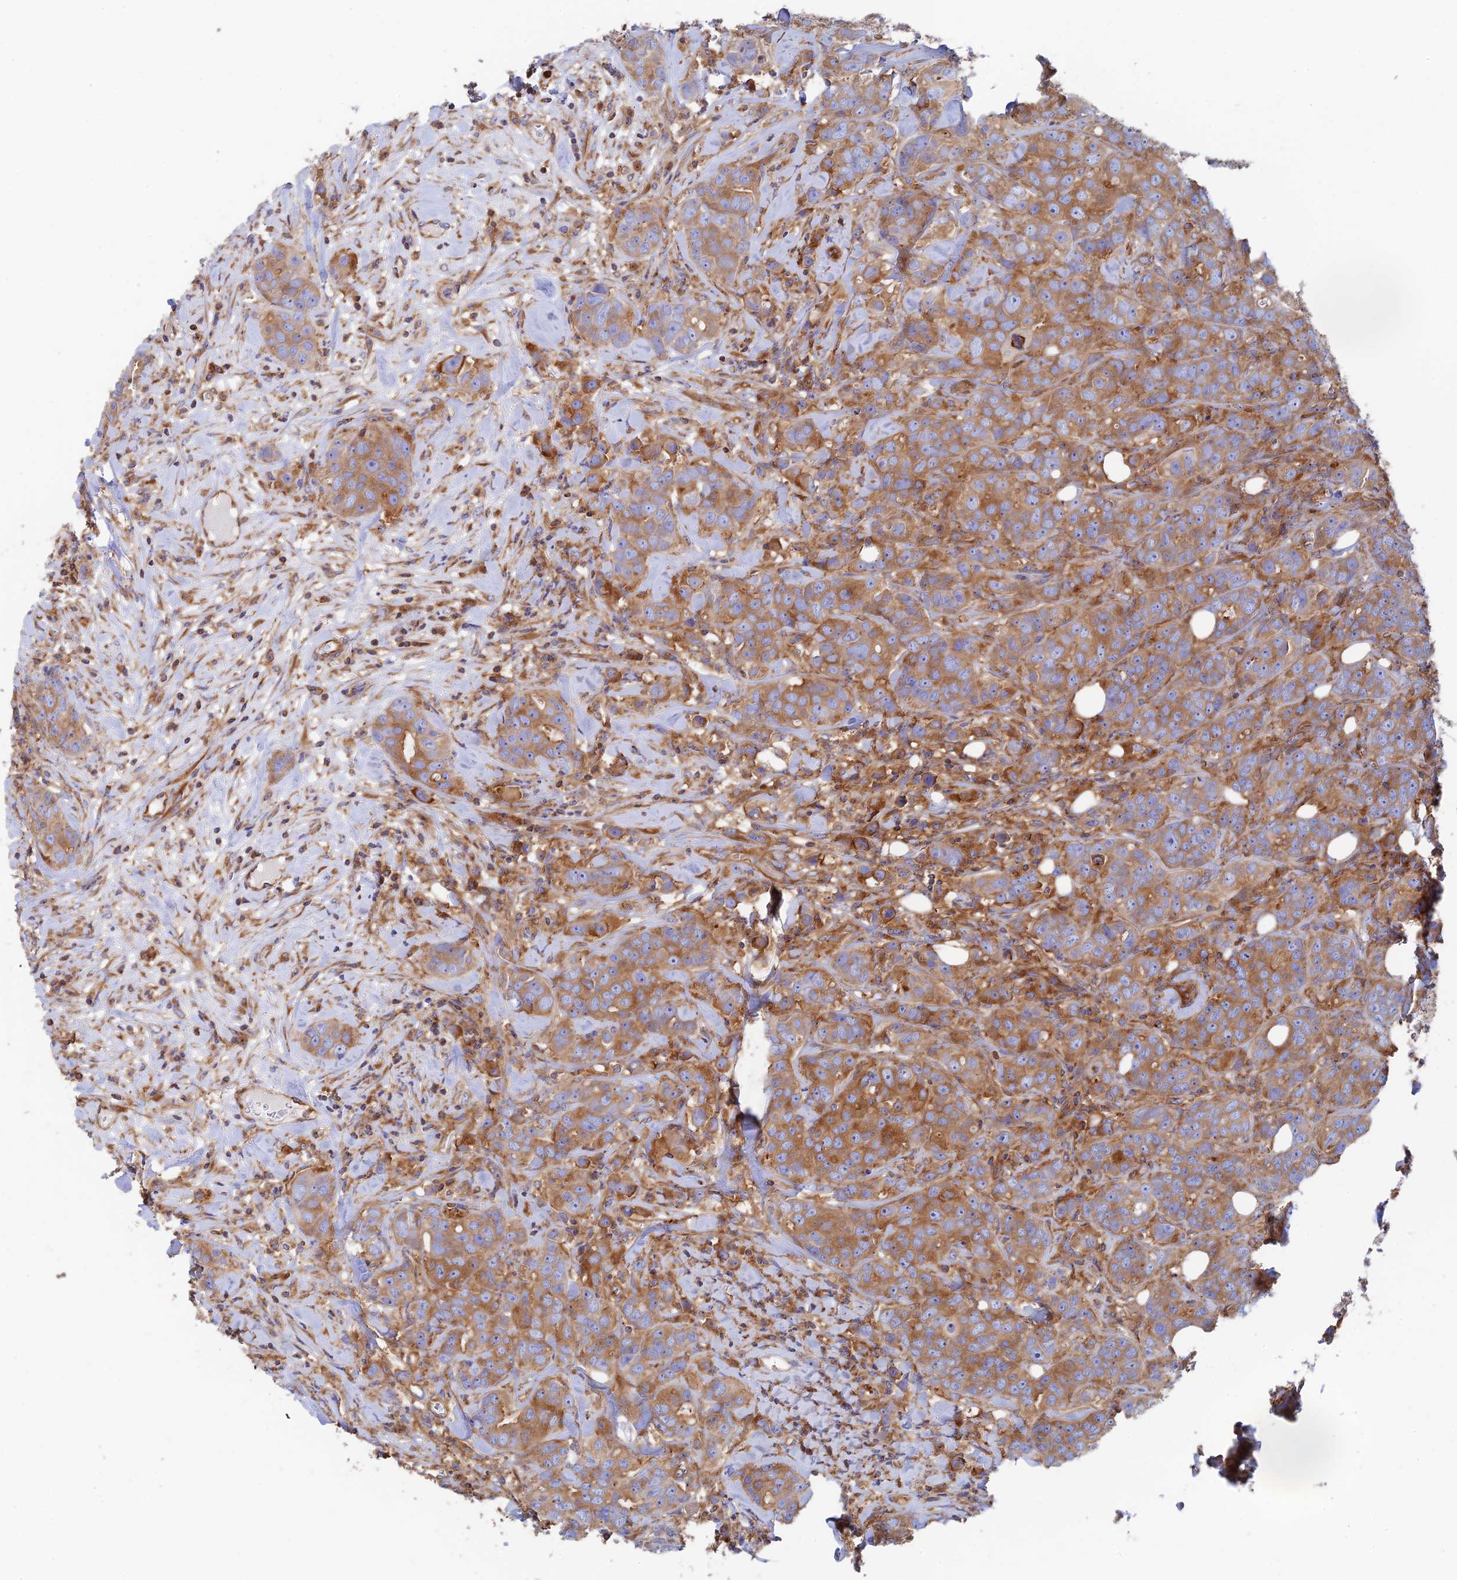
{"staining": {"intensity": "moderate", "quantity": ">75%", "location": "cytoplasmic/membranous"}, "tissue": "breast cancer", "cell_type": "Tumor cells", "image_type": "cancer", "snomed": [{"axis": "morphology", "description": "Duct carcinoma"}, {"axis": "topography", "description": "Breast"}], "caption": "An image of breast cancer stained for a protein exhibits moderate cytoplasmic/membranous brown staining in tumor cells.", "gene": "DCTN2", "patient": {"sex": "female", "age": 43}}